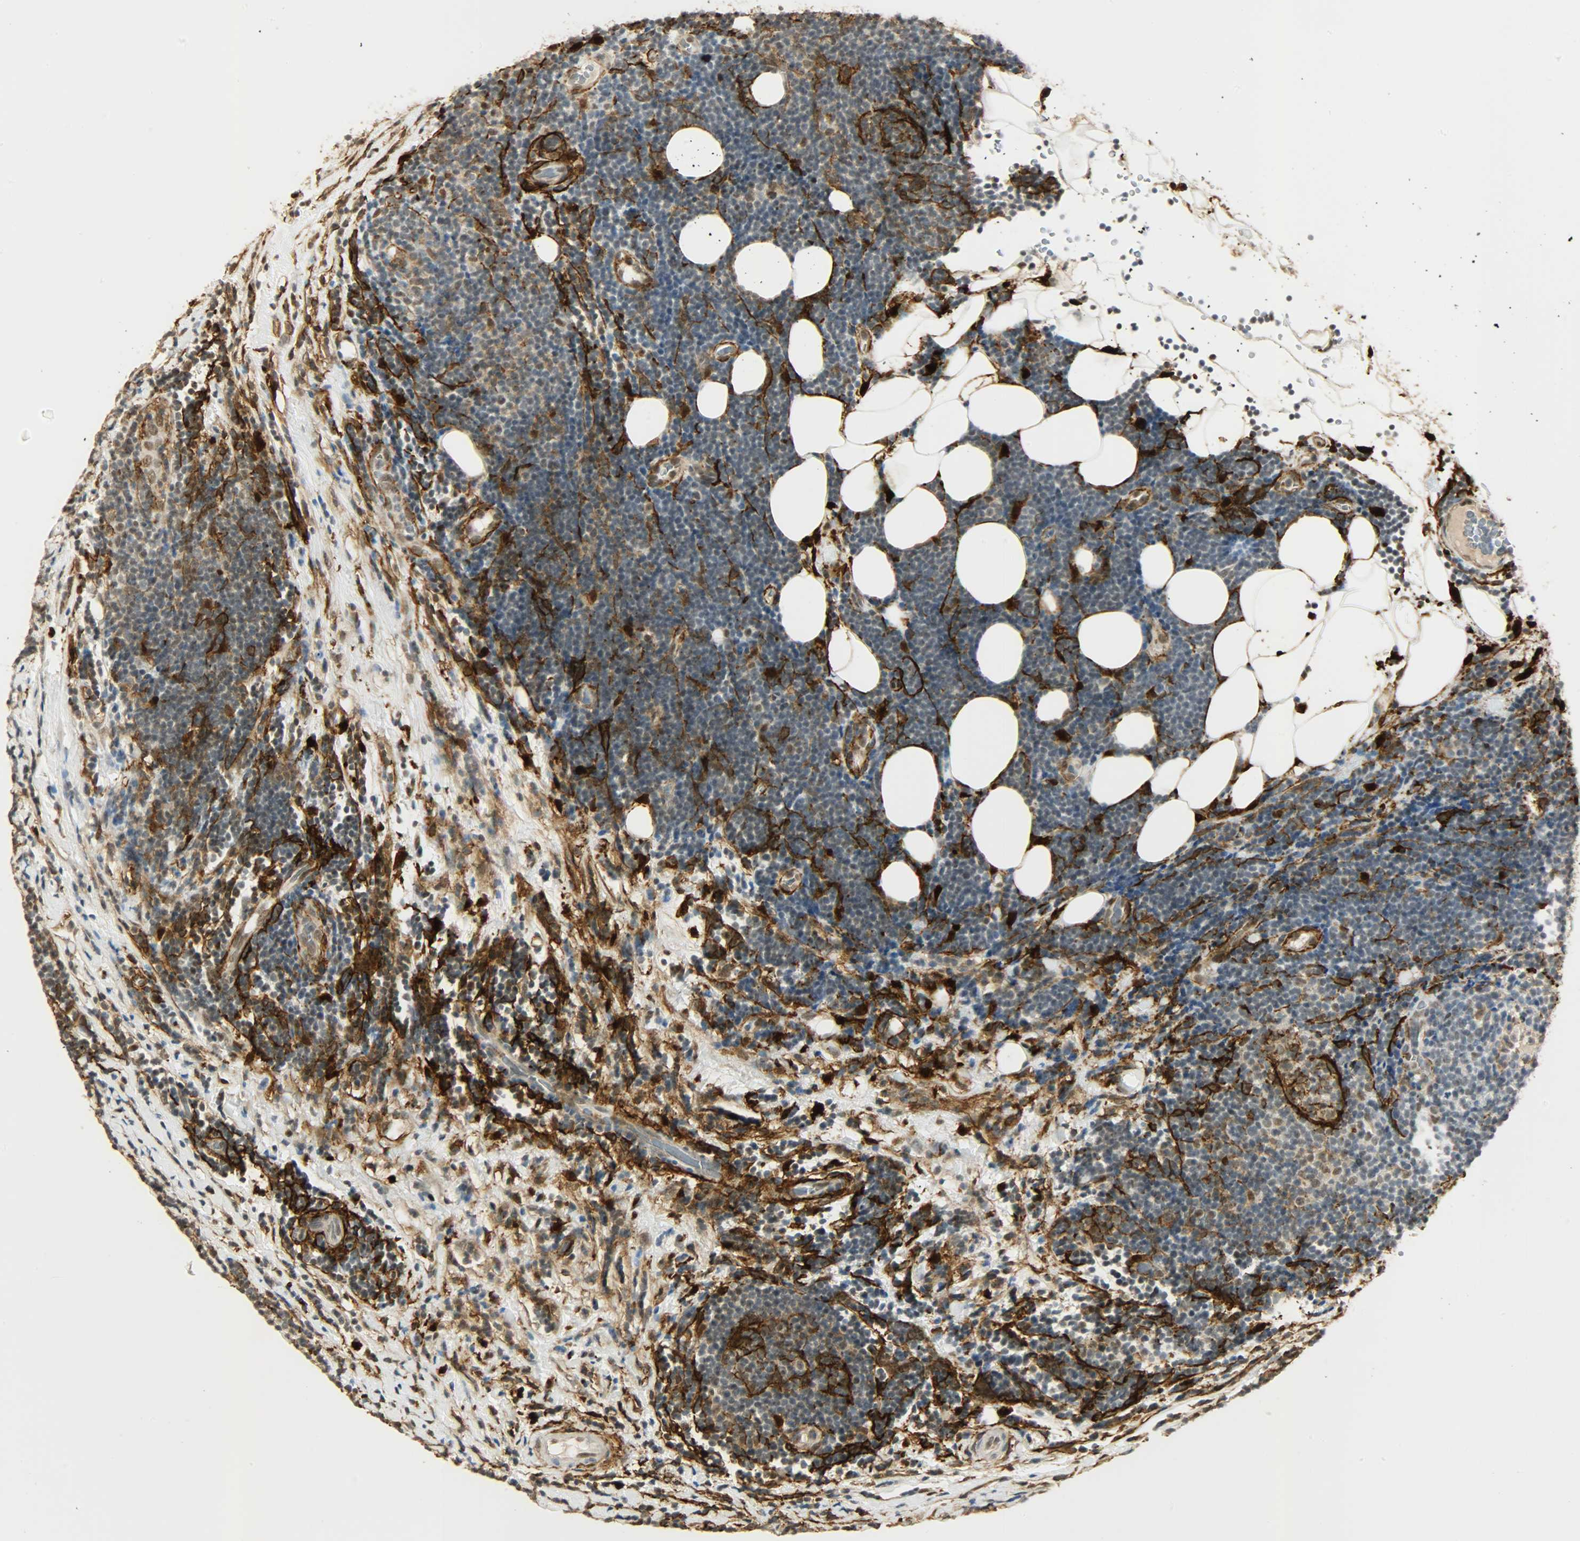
{"staining": {"intensity": "strong", "quantity": "<25%", "location": "cytoplasmic/membranous"}, "tissue": "lymphoma", "cell_type": "Tumor cells", "image_type": "cancer", "snomed": [{"axis": "morphology", "description": "Malignant lymphoma, non-Hodgkin's type, Low grade"}, {"axis": "topography", "description": "Lymph node"}], "caption": "Strong cytoplasmic/membranous expression for a protein is seen in approximately <25% of tumor cells of lymphoma using immunohistochemistry (IHC).", "gene": "NGFR", "patient": {"sex": "male", "age": 83}}